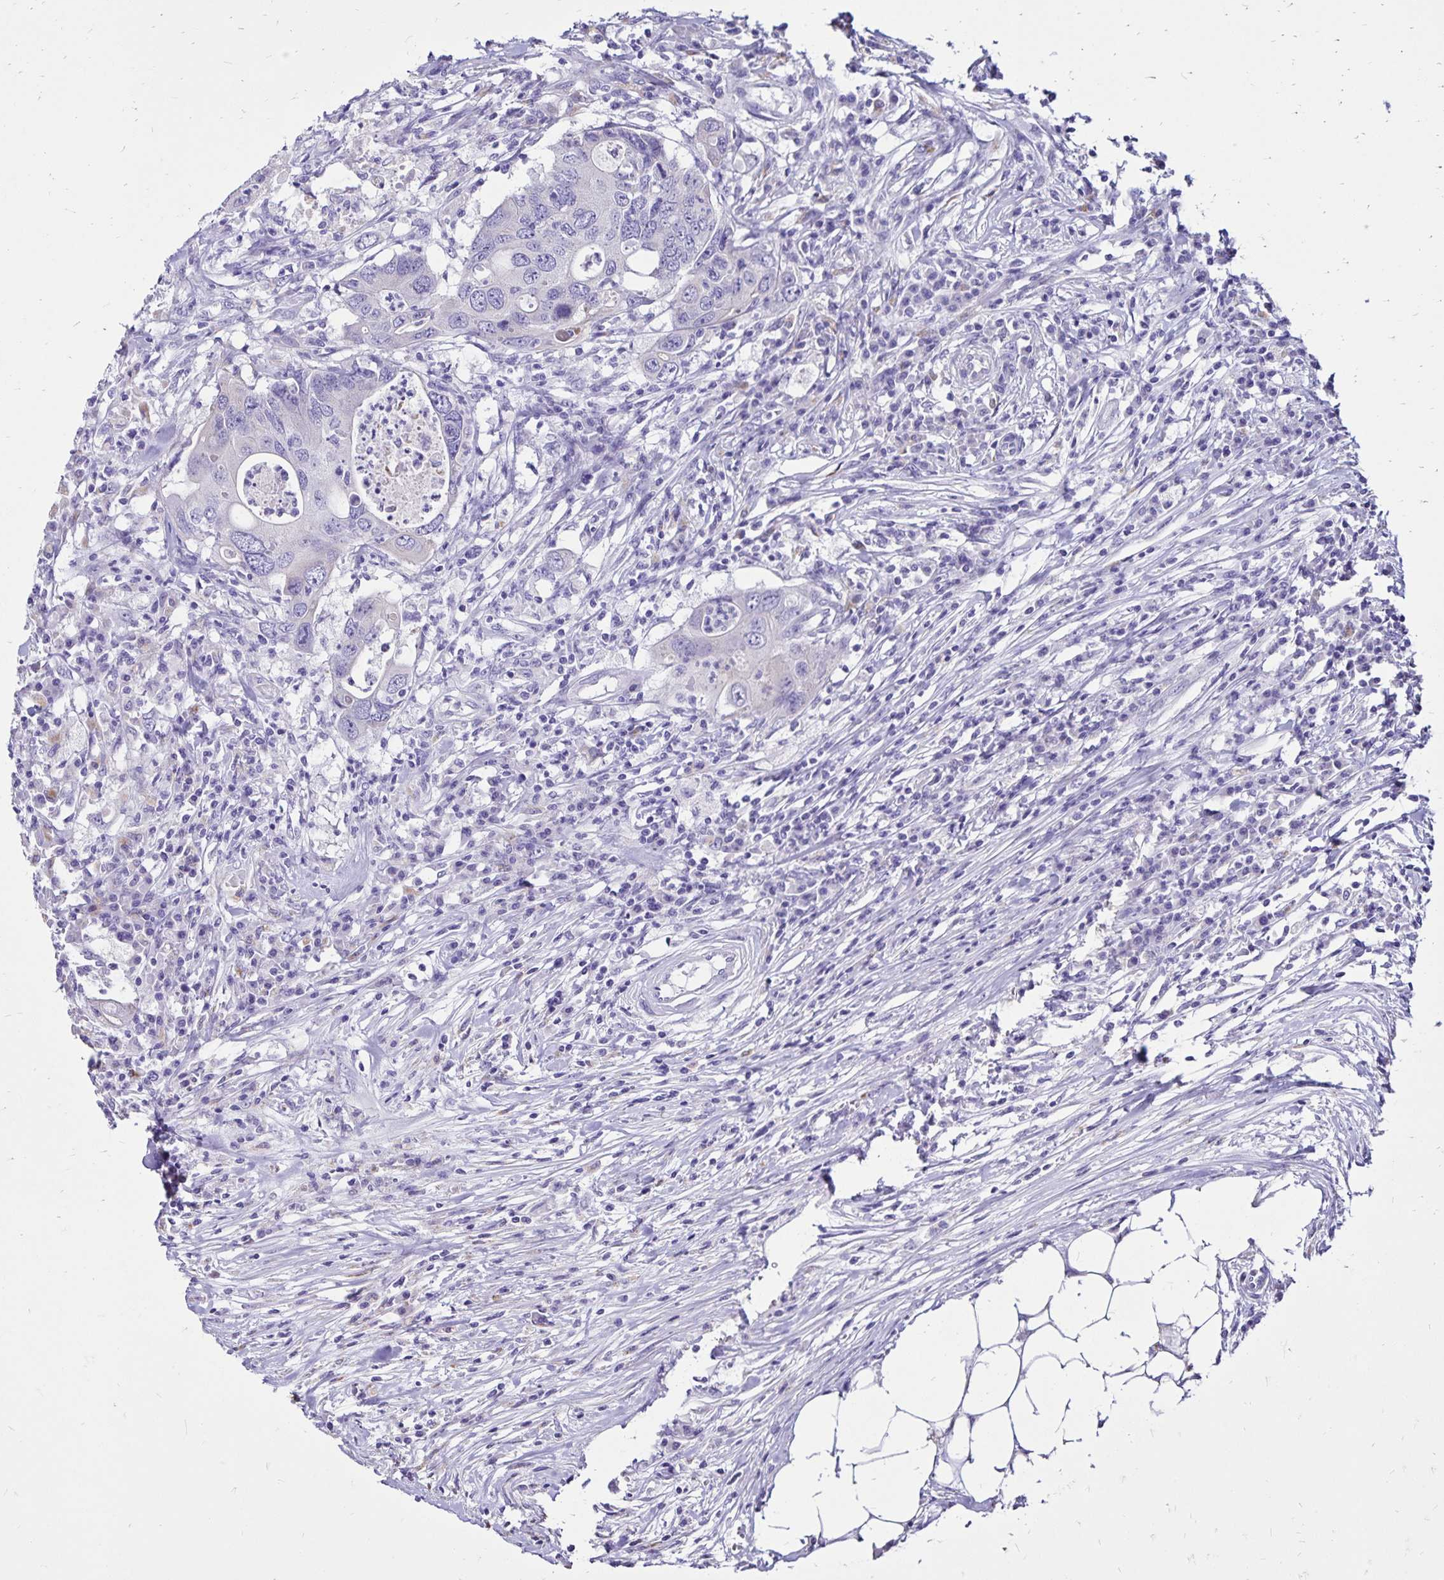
{"staining": {"intensity": "negative", "quantity": "none", "location": "none"}, "tissue": "colorectal cancer", "cell_type": "Tumor cells", "image_type": "cancer", "snomed": [{"axis": "morphology", "description": "Adenocarcinoma, NOS"}, {"axis": "topography", "description": "Colon"}], "caption": "An image of human adenocarcinoma (colorectal) is negative for staining in tumor cells.", "gene": "EVPL", "patient": {"sex": "male", "age": 71}}